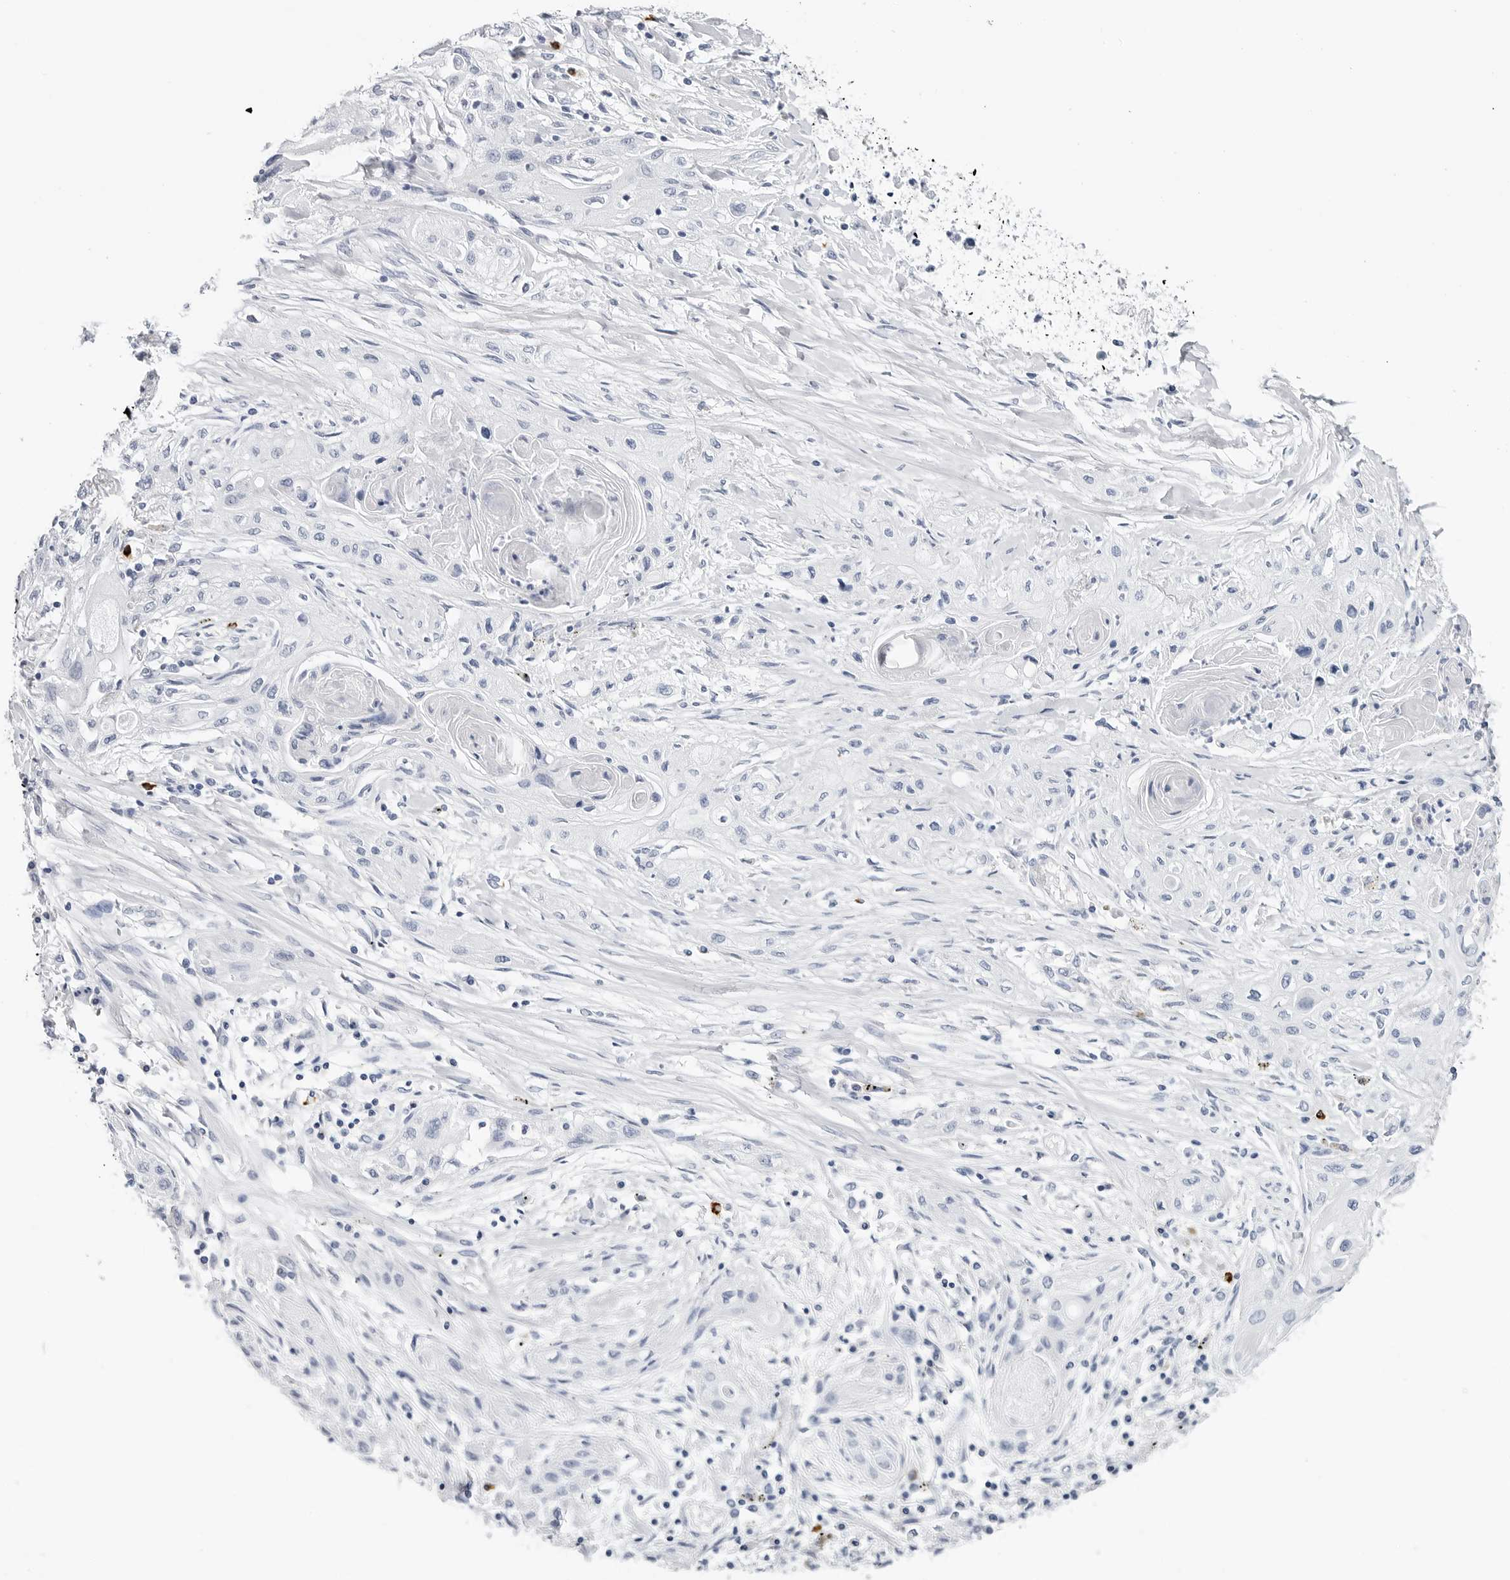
{"staining": {"intensity": "negative", "quantity": "none", "location": "none"}, "tissue": "lung cancer", "cell_type": "Tumor cells", "image_type": "cancer", "snomed": [{"axis": "morphology", "description": "Squamous cell carcinoma, NOS"}, {"axis": "topography", "description": "Lung"}], "caption": "There is no significant positivity in tumor cells of lung cancer.", "gene": "HSPB7", "patient": {"sex": "female", "age": 47}}